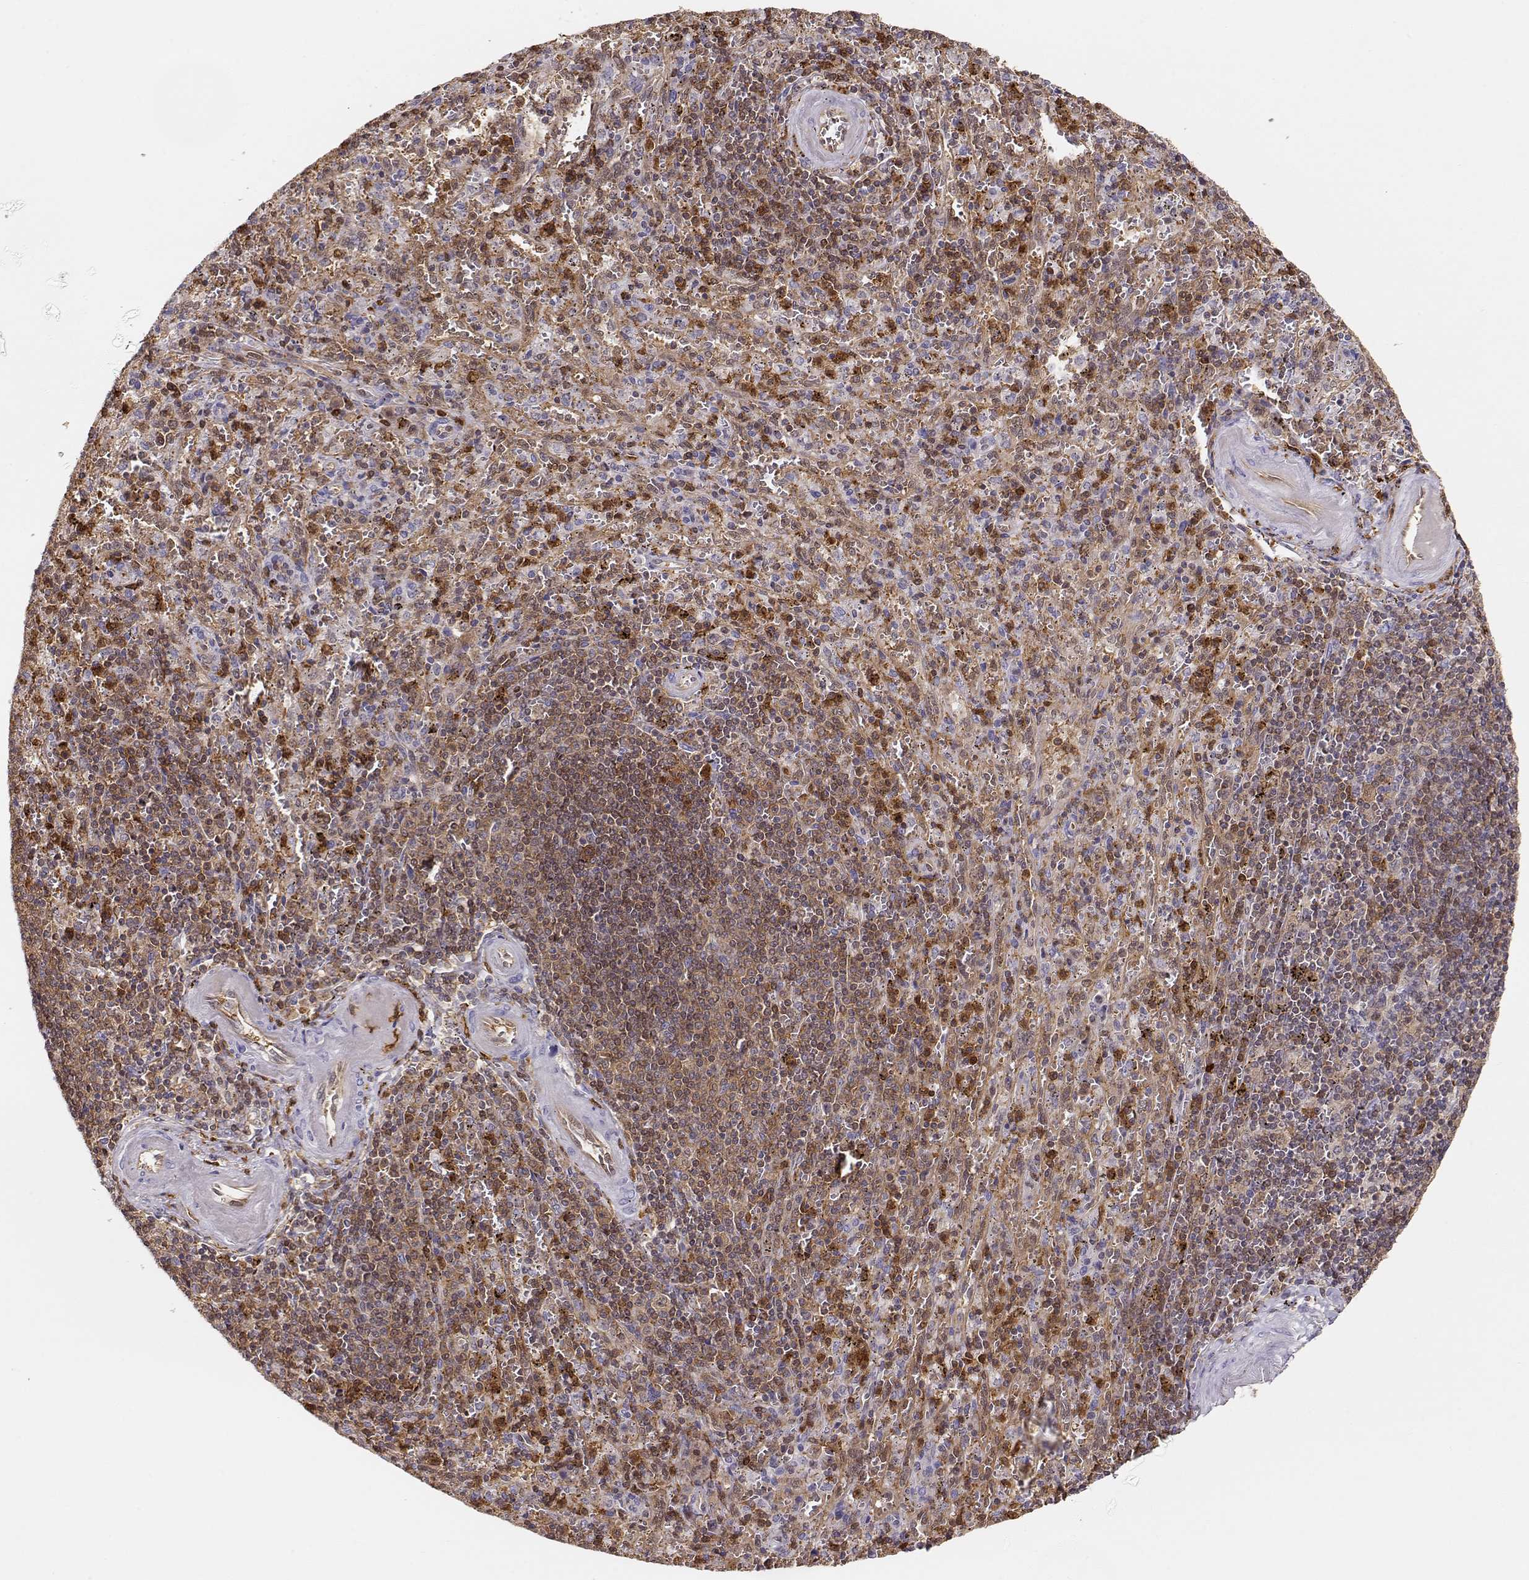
{"staining": {"intensity": "strong", "quantity": "25%-75%", "location": "cytoplasmic/membranous,nuclear"}, "tissue": "spleen", "cell_type": "Cells in red pulp", "image_type": "normal", "snomed": [{"axis": "morphology", "description": "Normal tissue, NOS"}, {"axis": "topography", "description": "Spleen"}], "caption": "Strong cytoplasmic/membranous,nuclear positivity is present in about 25%-75% of cells in red pulp in normal spleen. Using DAB (3,3'-diaminobenzidine) (brown) and hematoxylin (blue) stains, captured at high magnification using brightfield microscopy.", "gene": "PNP", "patient": {"sex": "male", "age": 57}}